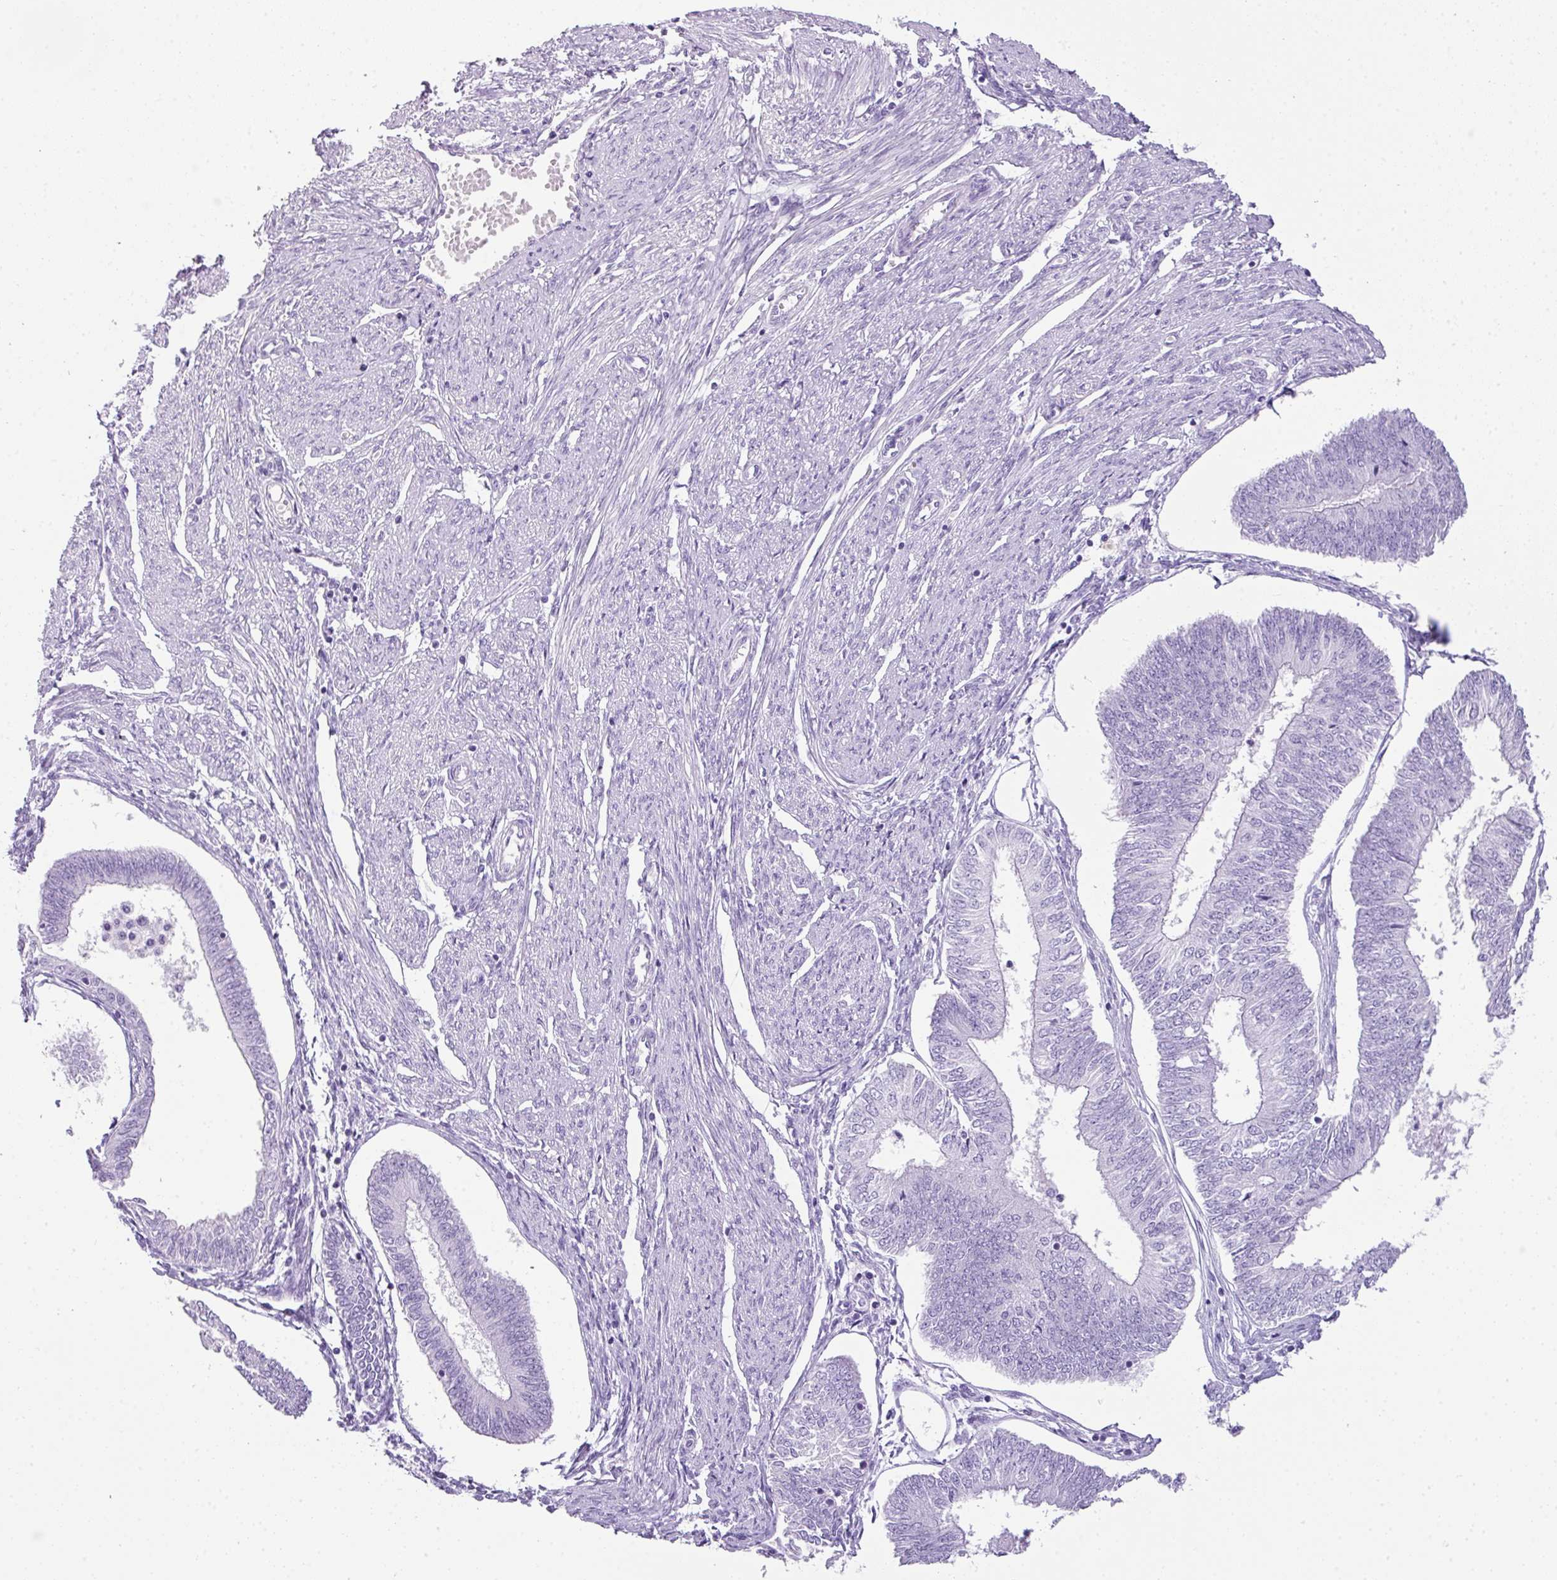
{"staining": {"intensity": "negative", "quantity": "none", "location": "none"}, "tissue": "endometrial cancer", "cell_type": "Tumor cells", "image_type": "cancer", "snomed": [{"axis": "morphology", "description": "Adenocarcinoma, NOS"}, {"axis": "topography", "description": "Endometrium"}], "caption": "Histopathology image shows no protein positivity in tumor cells of endometrial adenocarcinoma tissue. The staining is performed using DAB brown chromogen with nuclei counter-stained in using hematoxylin.", "gene": "TNP1", "patient": {"sex": "female", "age": 58}}